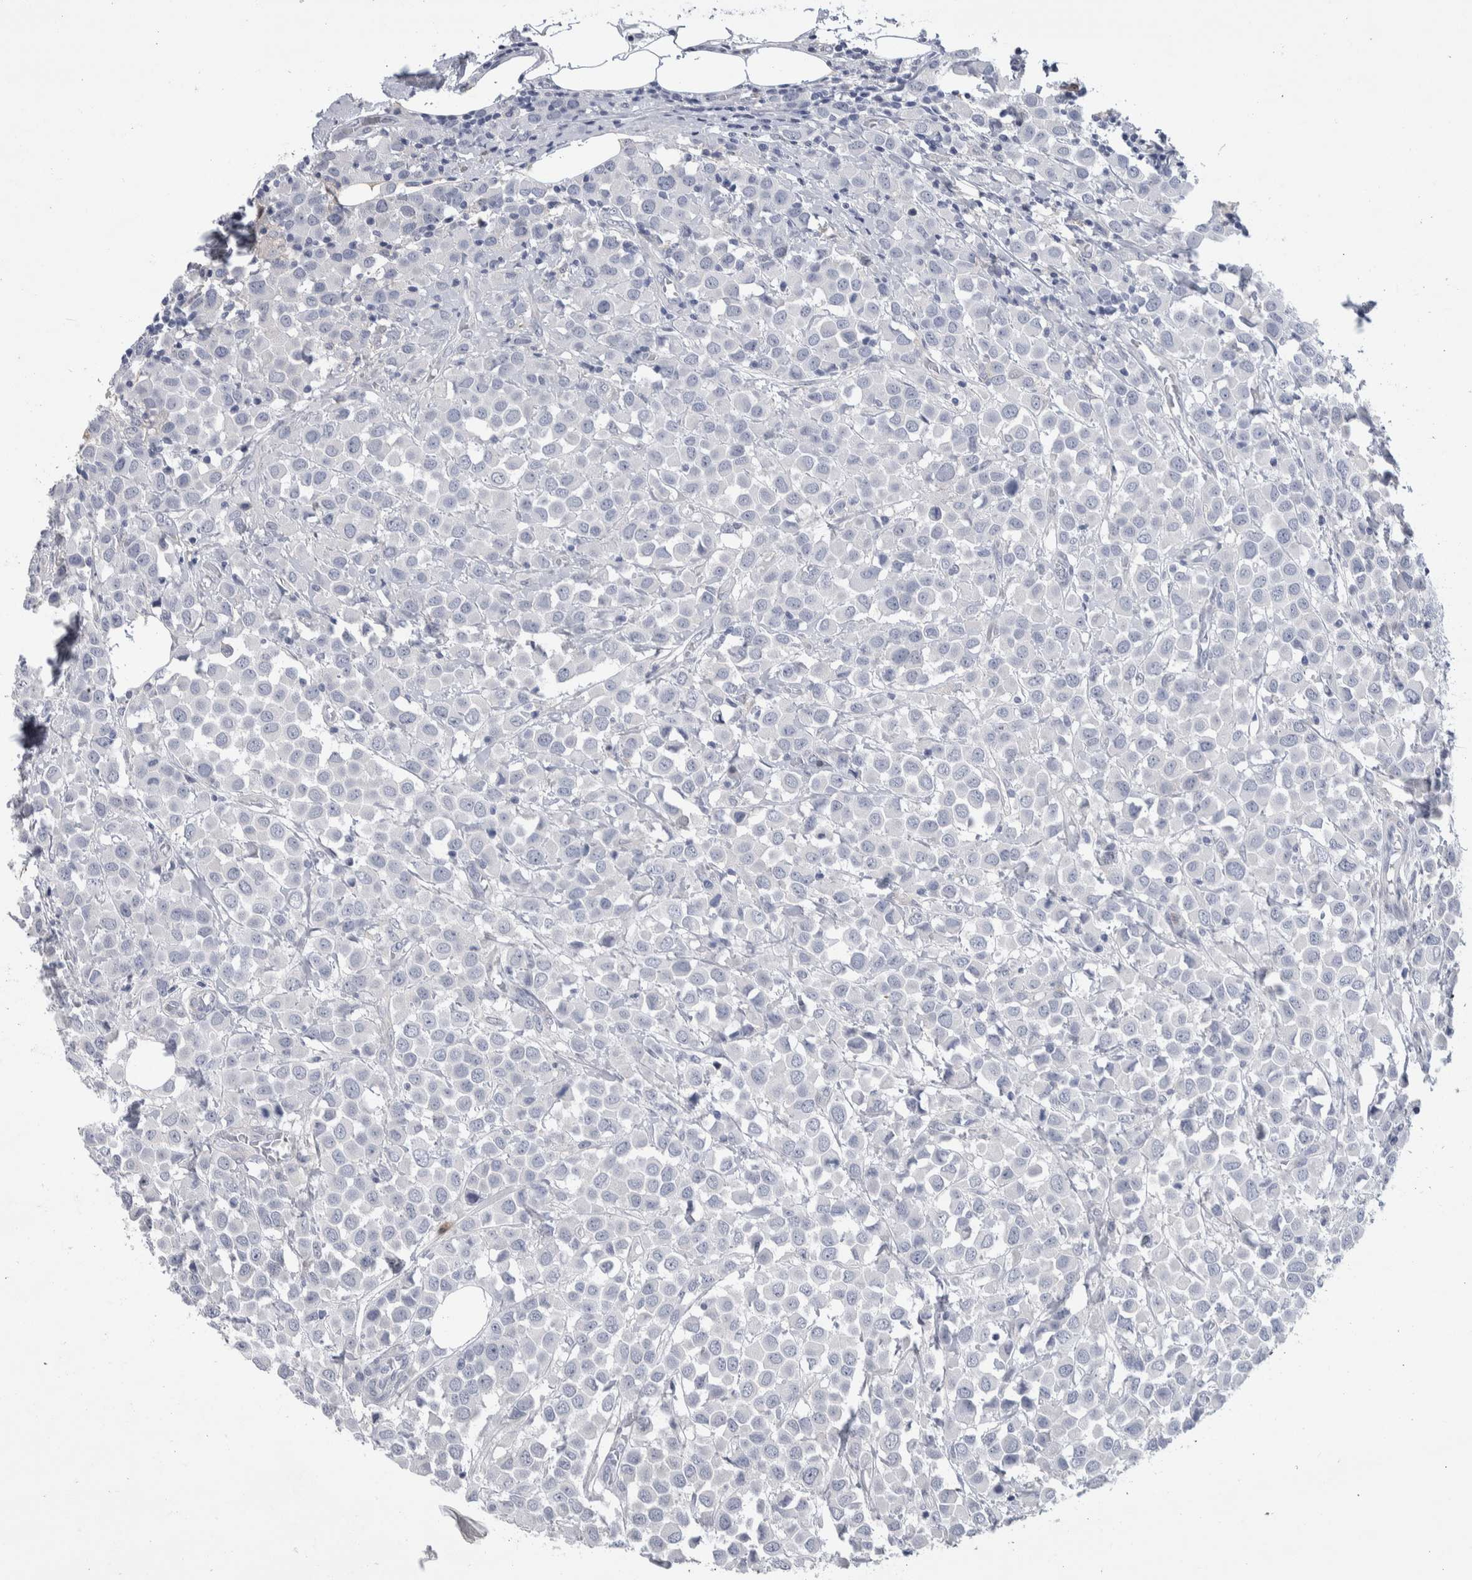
{"staining": {"intensity": "negative", "quantity": "none", "location": "none"}, "tissue": "breast cancer", "cell_type": "Tumor cells", "image_type": "cancer", "snomed": [{"axis": "morphology", "description": "Duct carcinoma"}, {"axis": "topography", "description": "Breast"}], "caption": "Immunohistochemical staining of breast intraductal carcinoma displays no significant expression in tumor cells. (Immunohistochemistry, brightfield microscopy, high magnification).", "gene": "LURAP1L", "patient": {"sex": "female", "age": 61}}